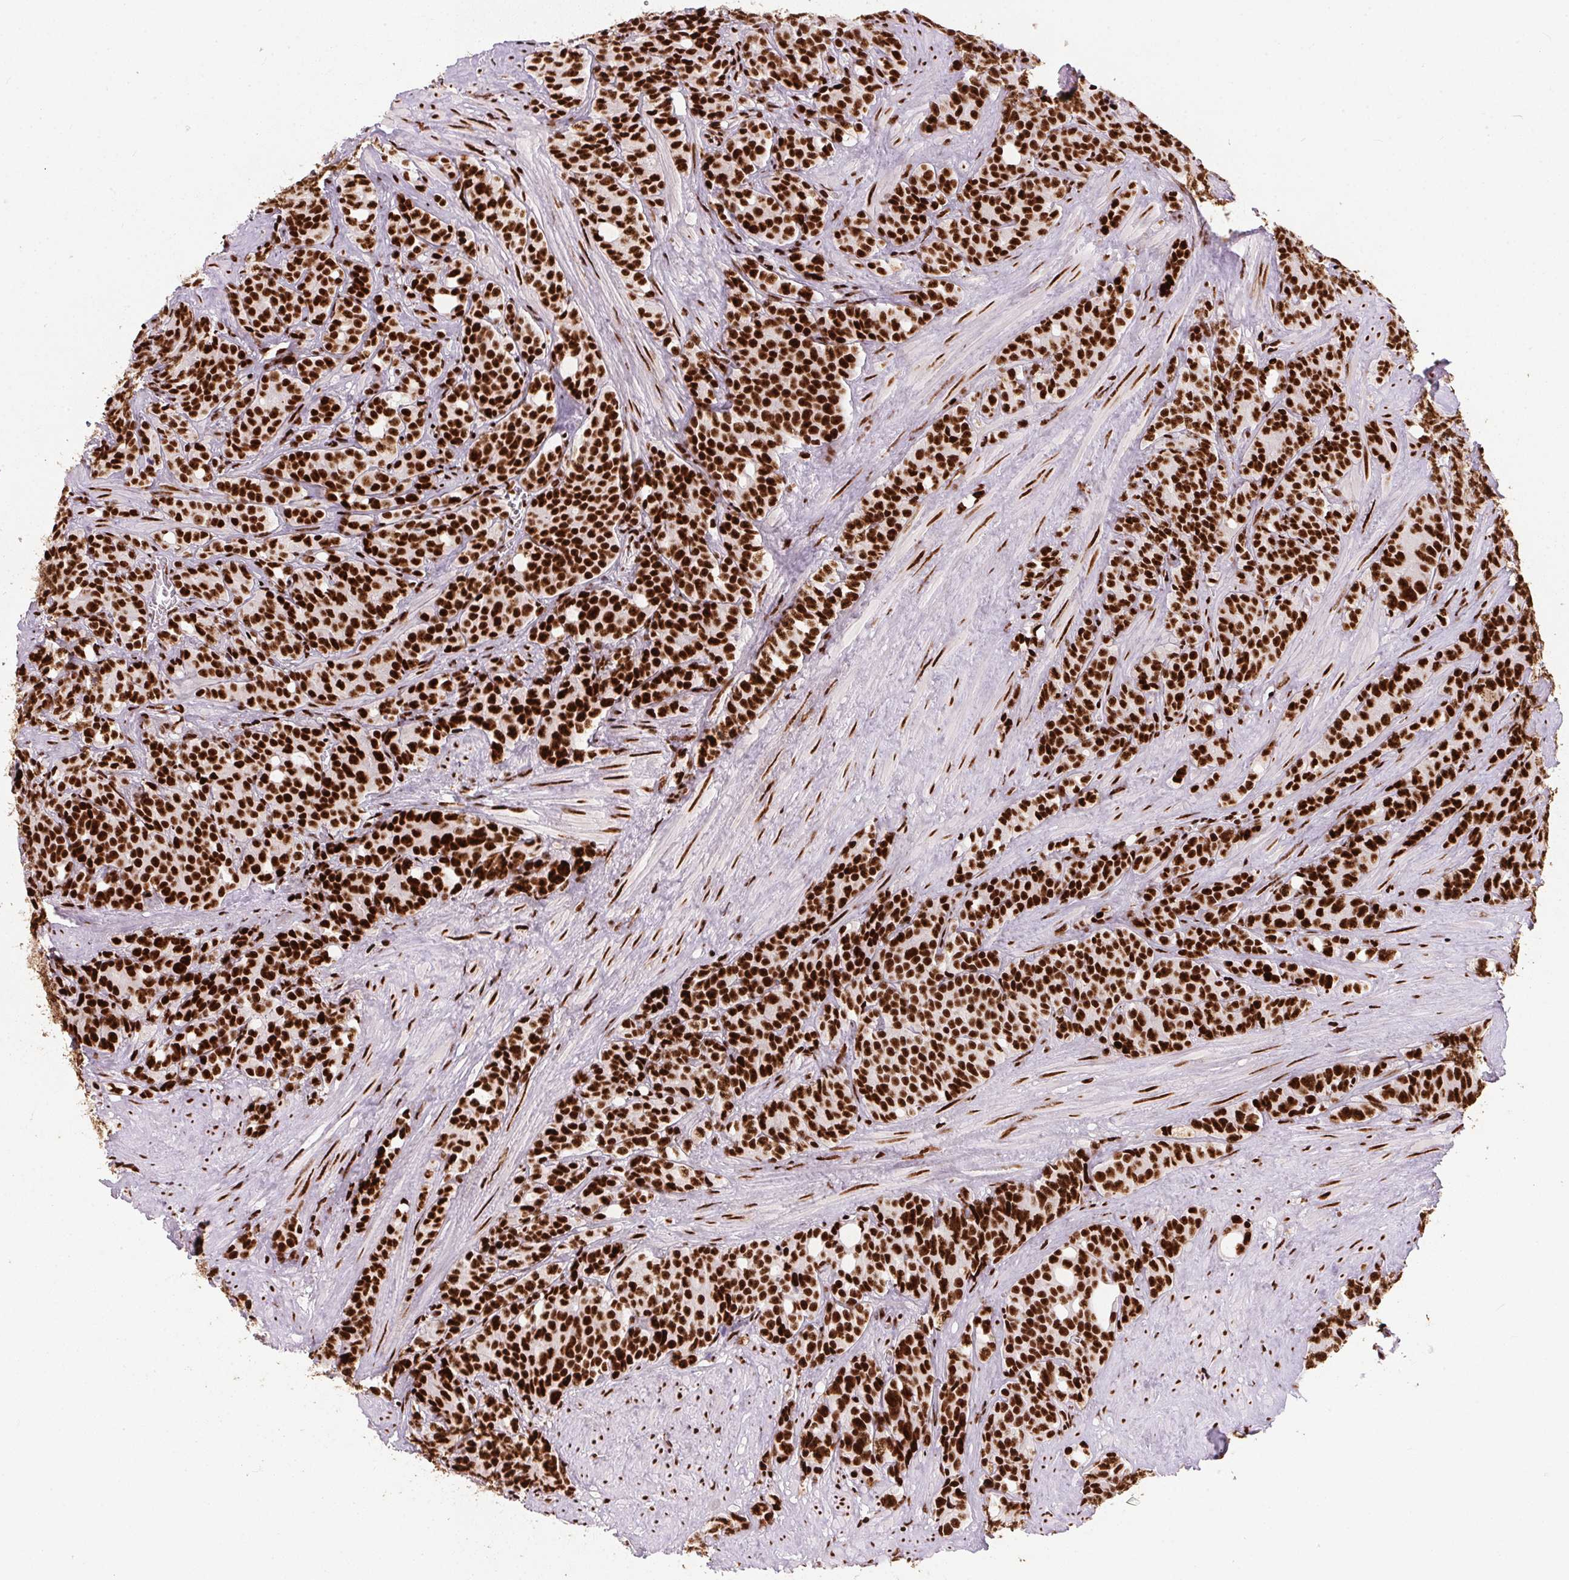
{"staining": {"intensity": "strong", "quantity": ">75%", "location": "nuclear"}, "tissue": "prostate cancer", "cell_type": "Tumor cells", "image_type": "cancer", "snomed": [{"axis": "morphology", "description": "Adenocarcinoma, High grade"}, {"axis": "topography", "description": "Prostate"}], "caption": "Immunohistochemistry histopathology image of neoplastic tissue: human high-grade adenocarcinoma (prostate) stained using IHC displays high levels of strong protein expression localized specifically in the nuclear of tumor cells, appearing as a nuclear brown color.", "gene": "PAGE3", "patient": {"sex": "male", "age": 84}}